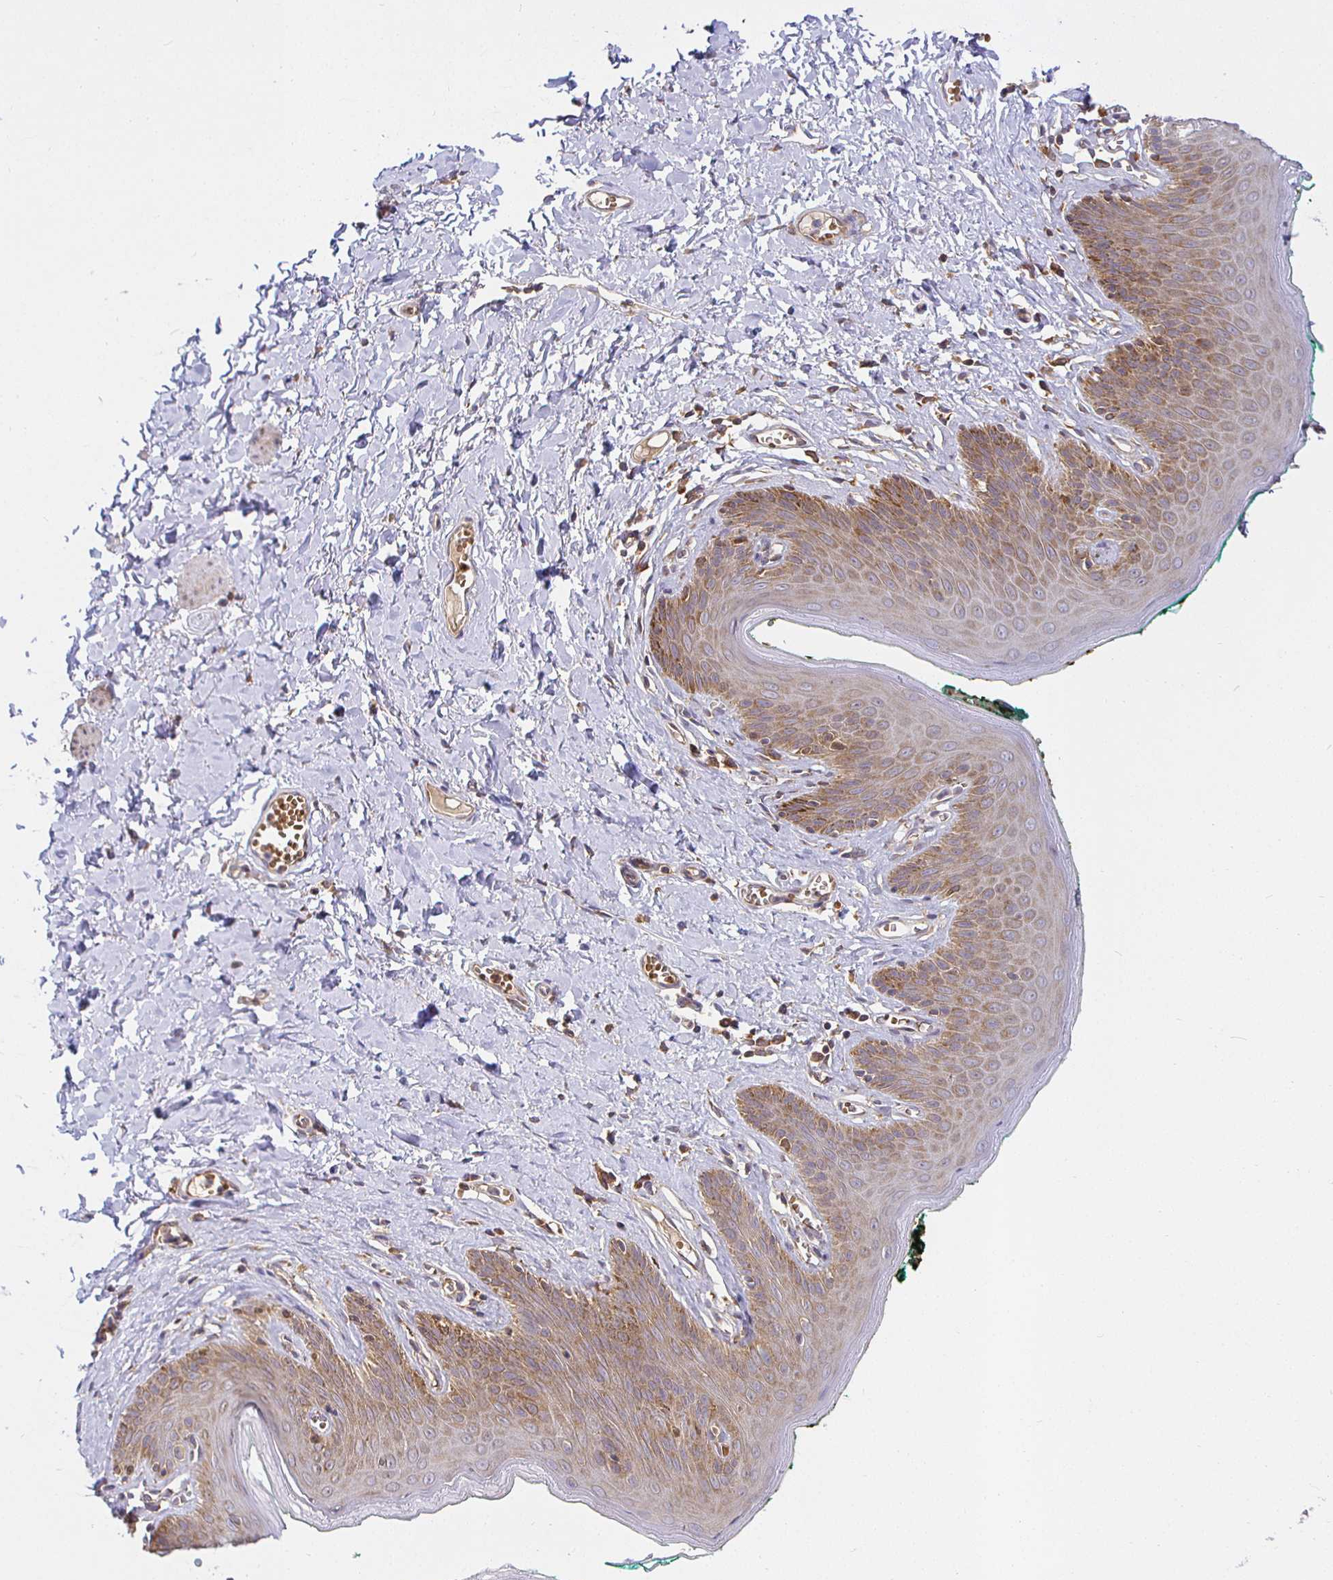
{"staining": {"intensity": "moderate", "quantity": ">75%", "location": "cytoplasmic/membranous"}, "tissue": "skin", "cell_type": "Epidermal cells", "image_type": "normal", "snomed": [{"axis": "morphology", "description": "Normal tissue, NOS"}, {"axis": "topography", "description": "Vulva"}, {"axis": "topography", "description": "Peripheral nerve tissue"}], "caption": "Protein staining shows moderate cytoplasmic/membranous expression in about >75% of epidermal cells in unremarkable skin.", "gene": "IRAK1", "patient": {"sex": "female", "age": 66}}